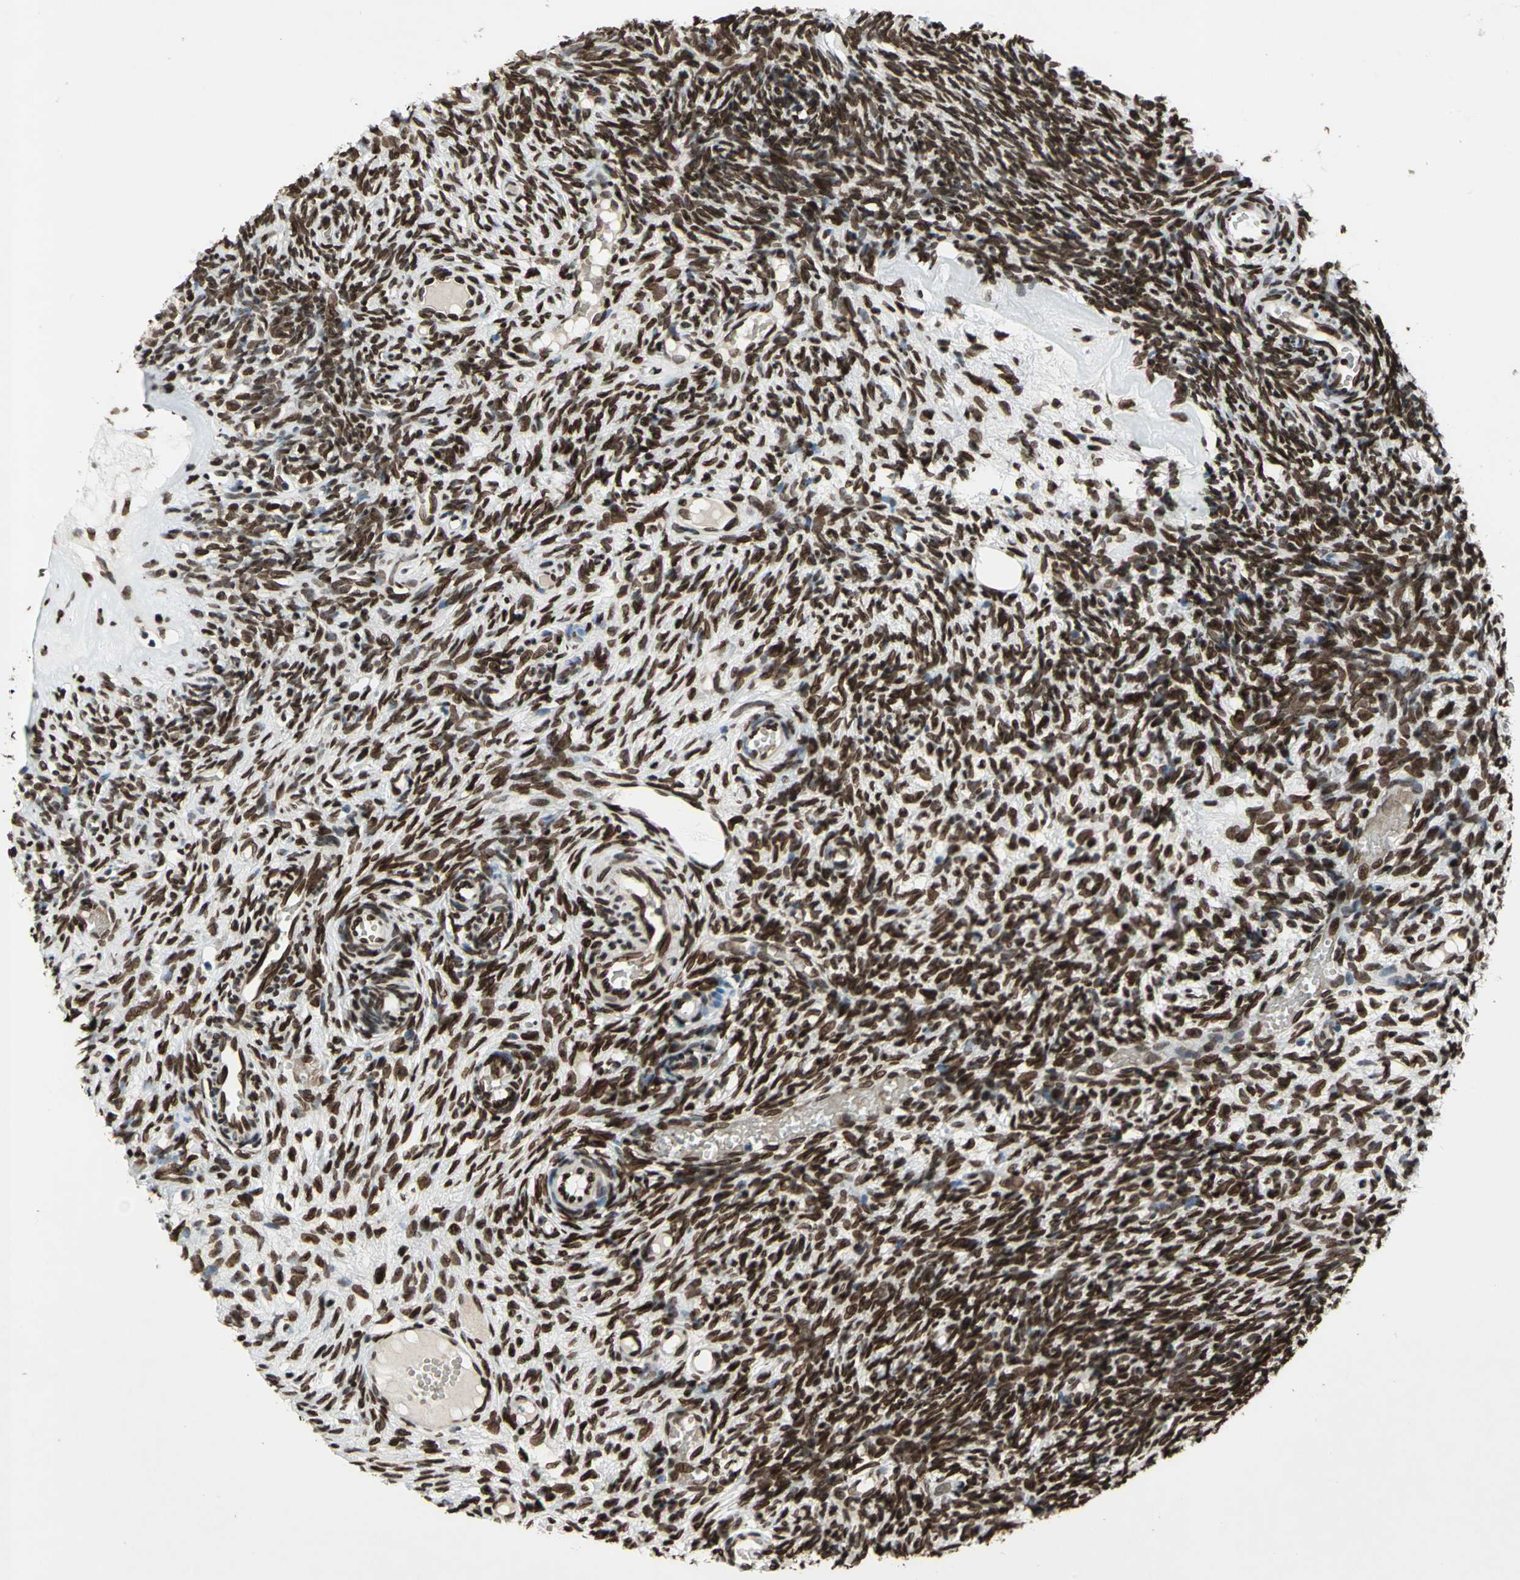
{"staining": {"intensity": "strong", "quantity": ">75%", "location": "nuclear"}, "tissue": "ovary", "cell_type": "Ovarian stroma cells", "image_type": "normal", "snomed": [{"axis": "morphology", "description": "Normal tissue, NOS"}, {"axis": "topography", "description": "Ovary"}], "caption": "Protein expression analysis of unremarkable ovary demonstrates strong nuclear positivity in approximately >75% of ovarian stroma cells.", "gene": "ISY1", "patient": {"sex": "female", "age": 35}}